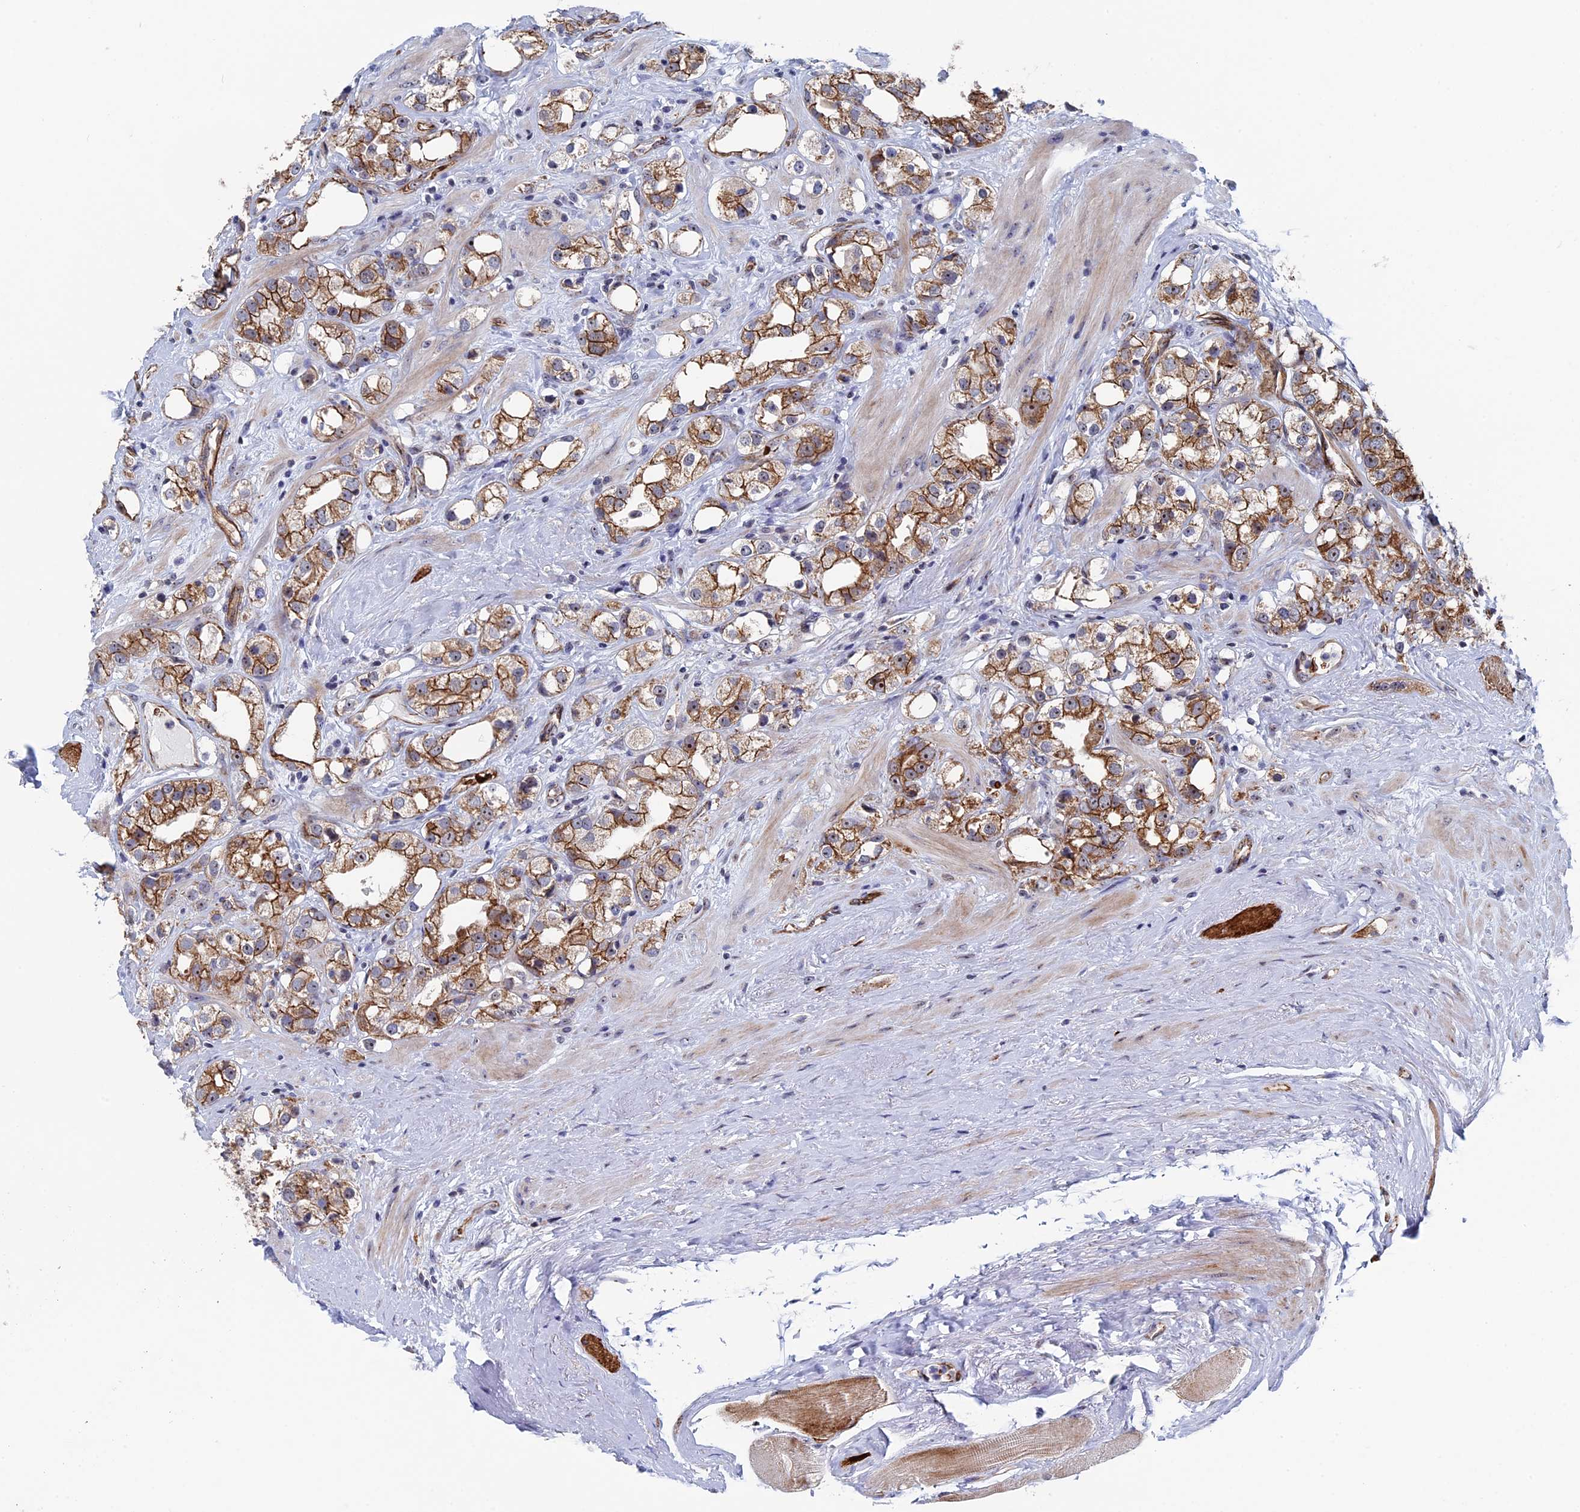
{"staining": {"intensity": "moderate", "quantity": ">75%", "location": "cytoplasmic/membranous"}, "tissue": "prostate cancer", "cell_type": "Tumor cells", "image_type": "cancer", "snomed": [{"axis": "morphology", "description": "Adenocarcinoma, NOS"}, {"axis": "topography", "description": "Prostate"}], "caption": "The immunohistochemical stain labels moderate cytoplasmic/membranous expression in tumor cells of adenocarcinoma (prostate) tissue.", "gene": "EXOSC9", "patient": {"sex": "male", "age": 79}}